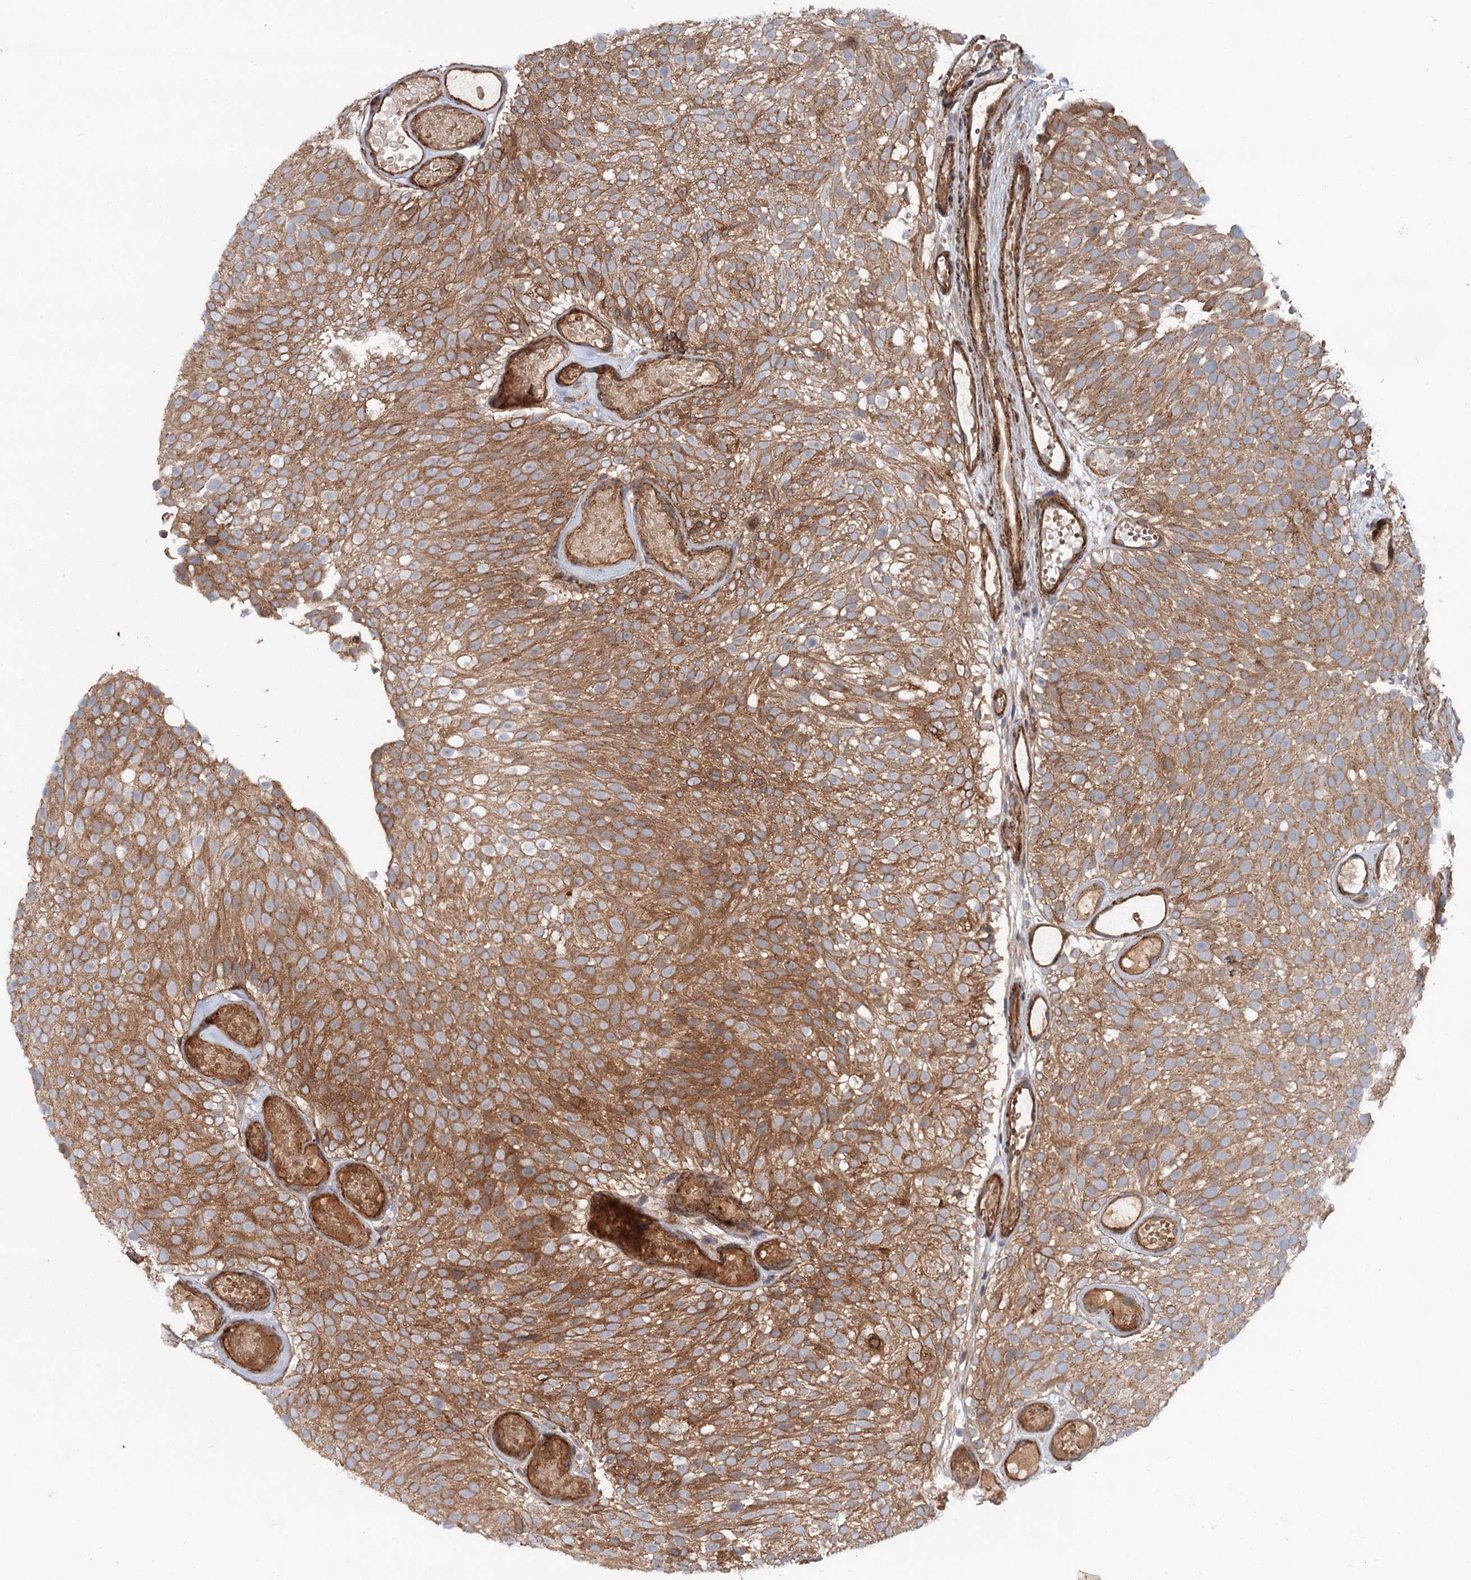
{"staining": {"intensity": "moderate", "quantity": ">75%", "location": "cytoplasmic/membranous"}, "tissue": "urothelial cancer", "cell_type": "Tumor cells", "image_type": "cancer", "snomed": [{"axis": "morphology", "description": "Urothelial carcinoma, Low grade"}, {"axis": "topography", "description": "Urinary bladder"}], "caption": "A brown stain shows moderate cytoplasmic/membranous positivity of a protein in urothelial cancer tumor cells. (DAB IHC, brown staining for protein, blue staining for nuclei).", "gene": "ADGRG4", "patient": {"sex": "male", "age": 78}}